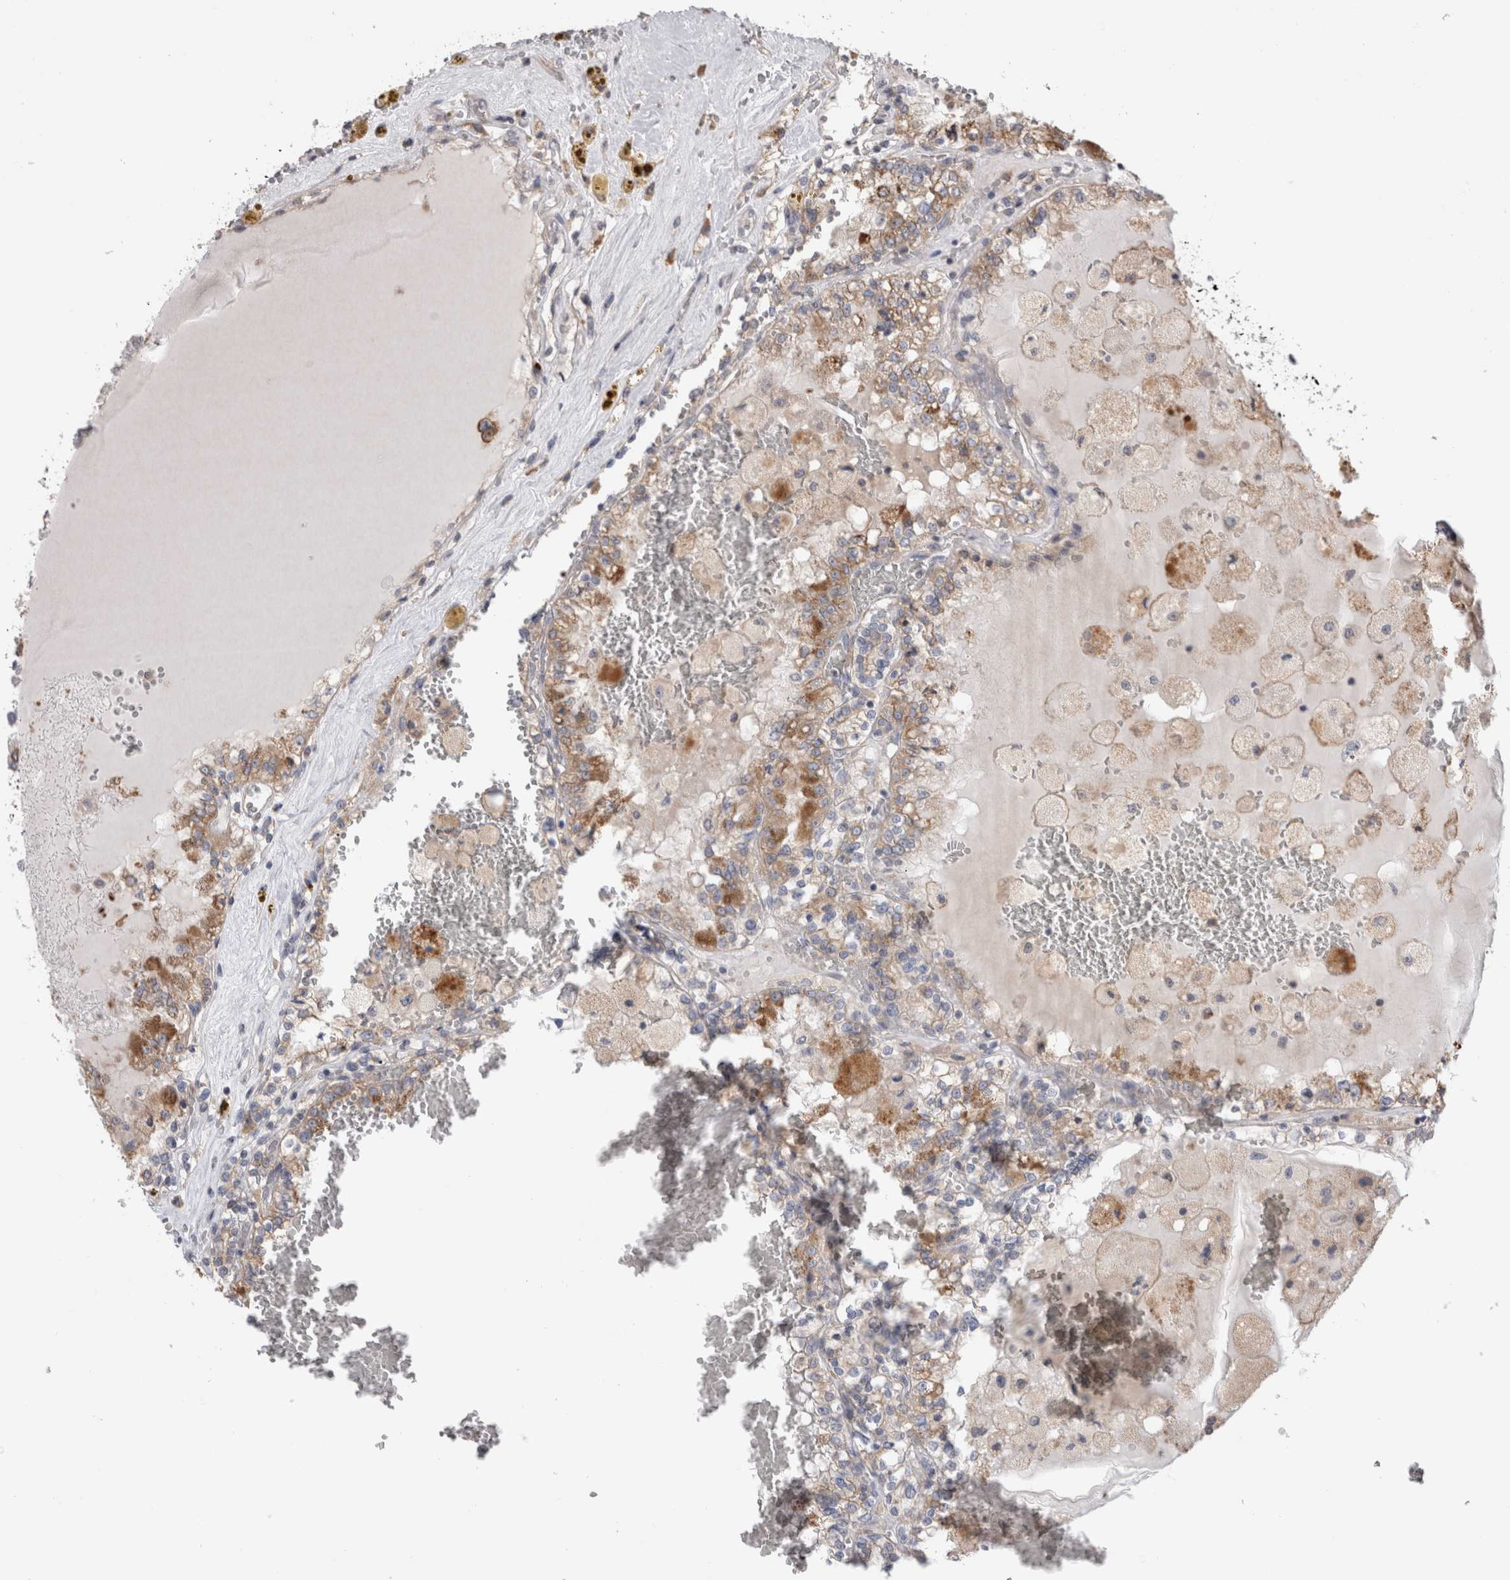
{"staining": {"intensity": "moderate", "quantity": "25%-75%", "location": "cytoplasmic/membranous"}, "tissue": "renal cancer", "cell_type": "Tumor cells", "image_type": "cancer", "snomed": [{"axis": "morphology", "description": "Adenocarcinoma, NOS"}, {"axis": "topography", "description": "Kidney"}], "caption": "Human adenocarcinoma (renal) stained with a brown dye shows moderate cytoplasmic/membranous positive positivity in about 25%-75% of tumor cells.", "gene": "SMAP2", "patient": {"sex": "female", "age": 56}}